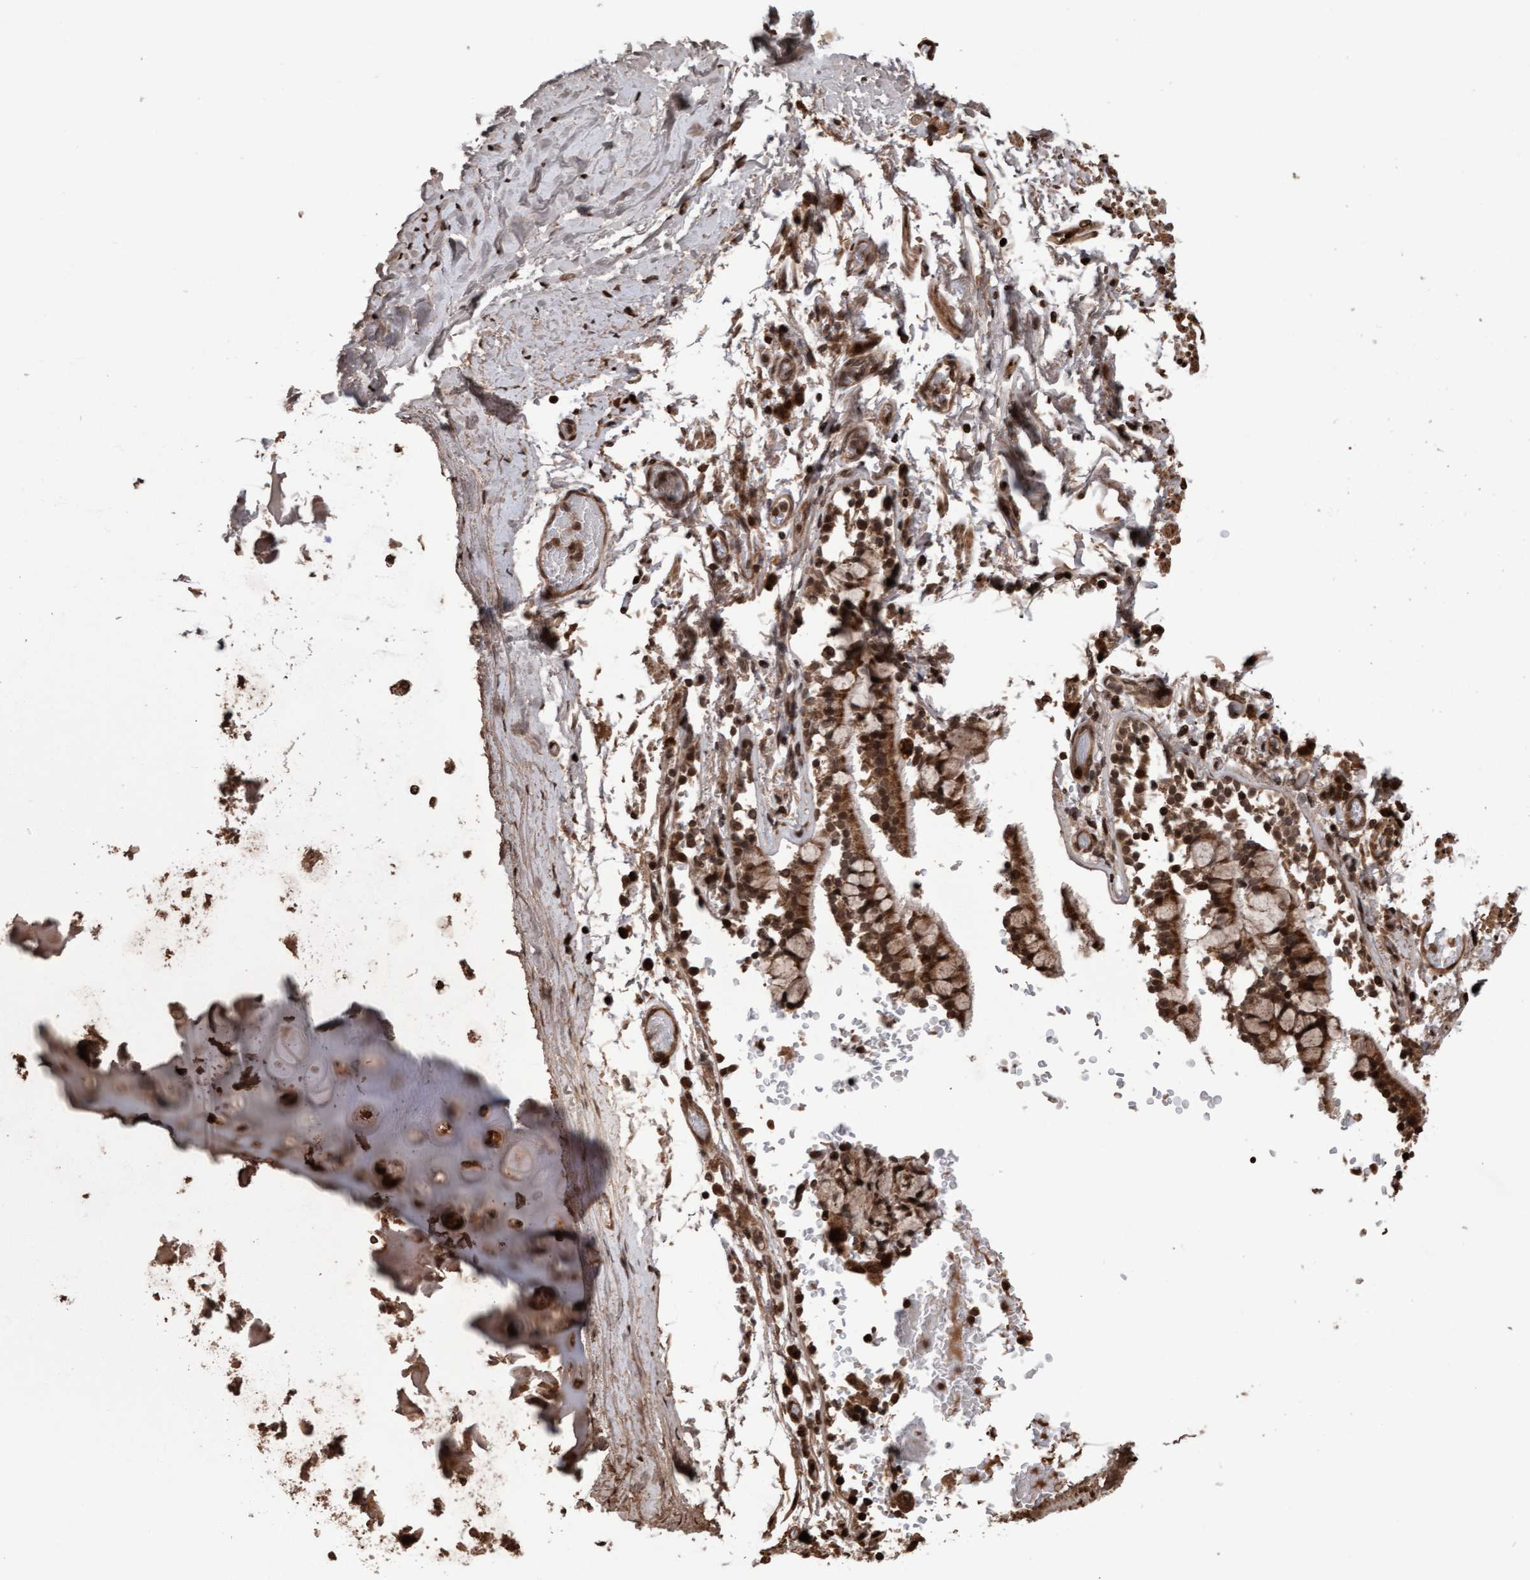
{"staining": {"intensity": "strong", "quantity": ">75%", "location": "cytoplasmic/membranous"}, "tissue": "adipose tissue", "cell_type": "Adipocytes", "image_type": "normal", "snomed": [{"axis": "morphology", "description": "Normal tissue, NOS"}, {"axis": "topography", "description": "Cartilage tissue"}, {"axis": "topography", "description": "Lung"}], "caption": "DAB immunohistochemical staining of benign human adipose tissue demonstrates strong cytoplasmic/membranous protein expression in about >75% of adipocytes.", "gene": "PECR", "patient": {"sex": "female", "age": 77}}